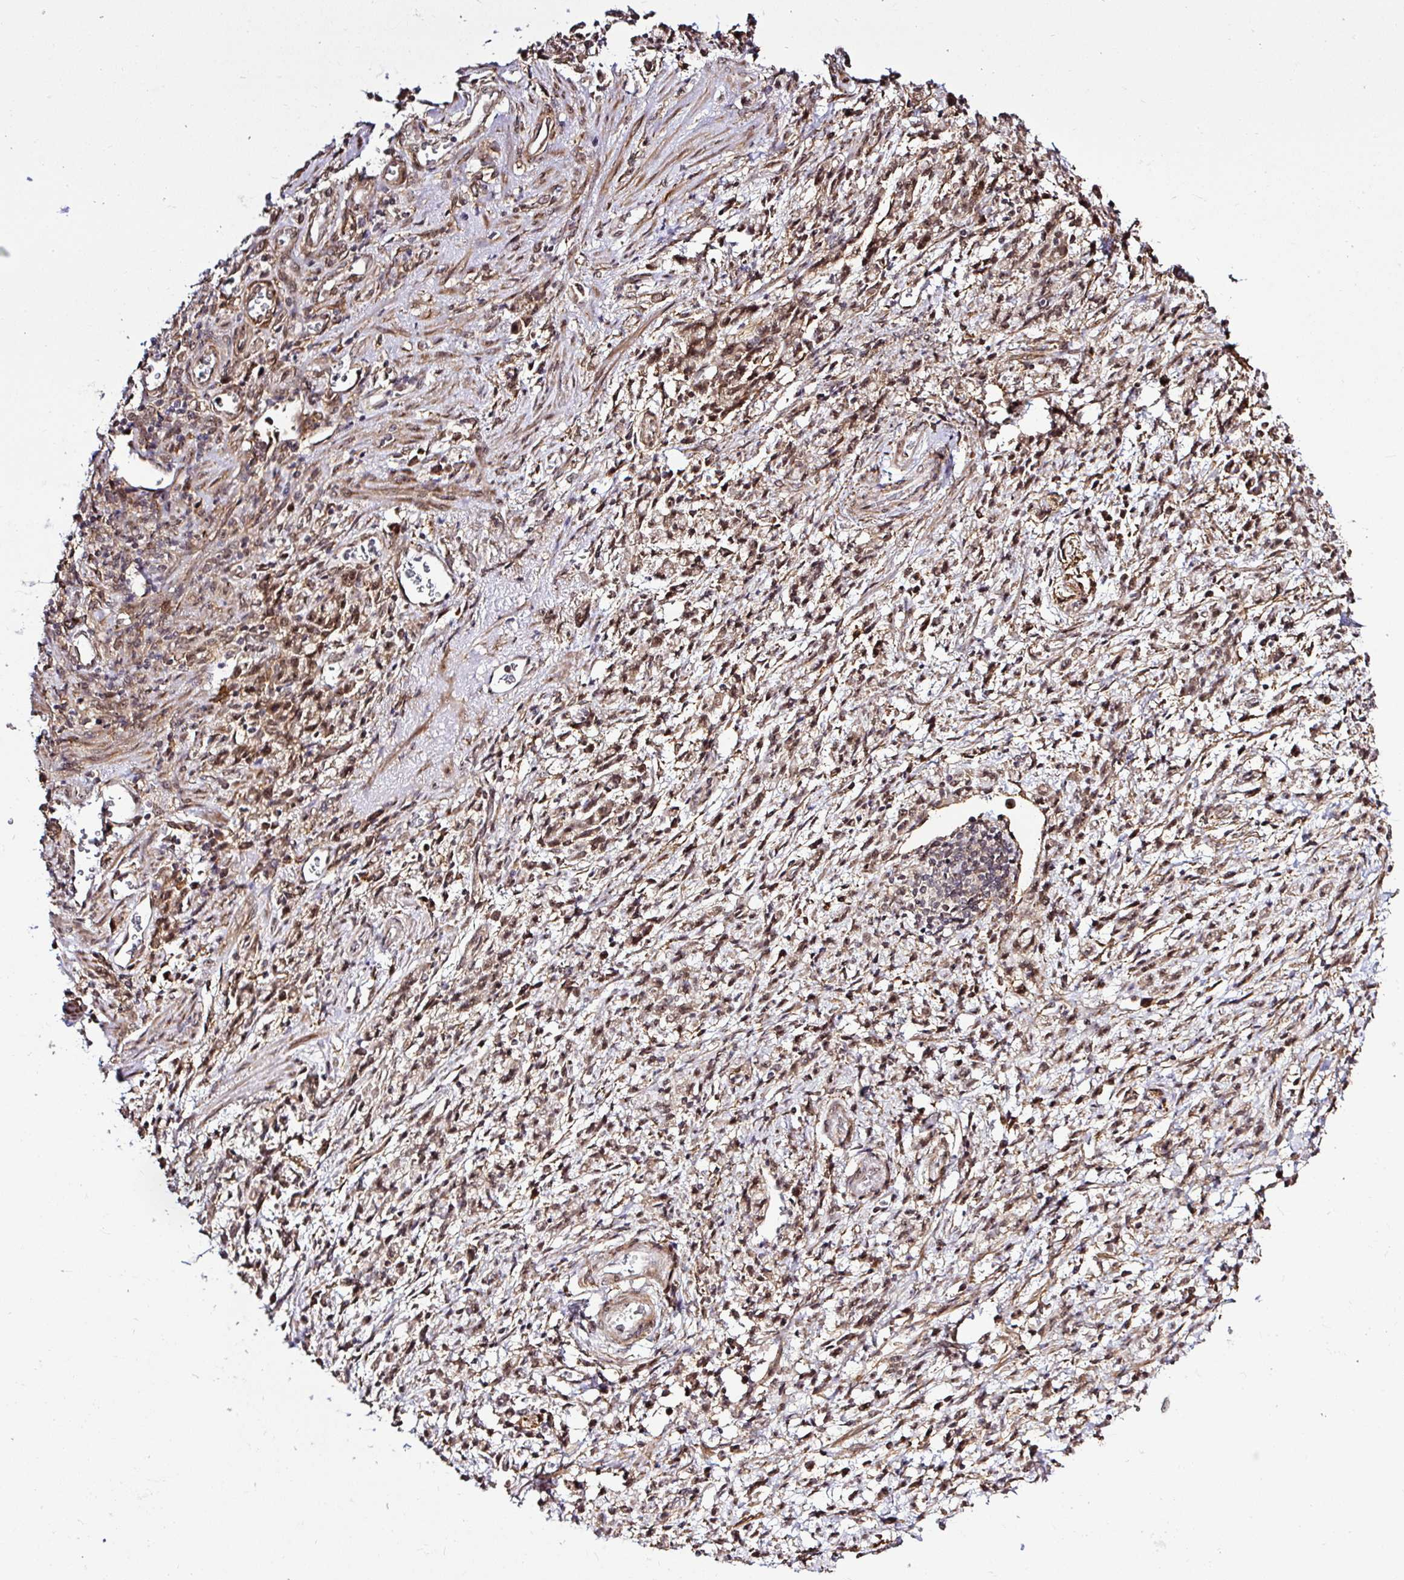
{"staining": {"intensity": "moderate", "quantity": ">75%", "location": "cytoplasmic/membranous,nuclear"}, "tissue": "stomach cancer", "cell_type": "Tumor cells", "image_type": "cancer", "snomed": [{"axis": "morphology", "description": "Adenocarcinoma, NOS"}, {"axis": "topography", "description": "Stomach"}], "caption": "Stomach cancer (adenocarcinoma) tissue demonstrates moderate cytoplasmic/membranous and nuclear expression in about >75% of tumor cells", "gene": "FAM153A", "patient": {"sex": "male", "age": 77}}